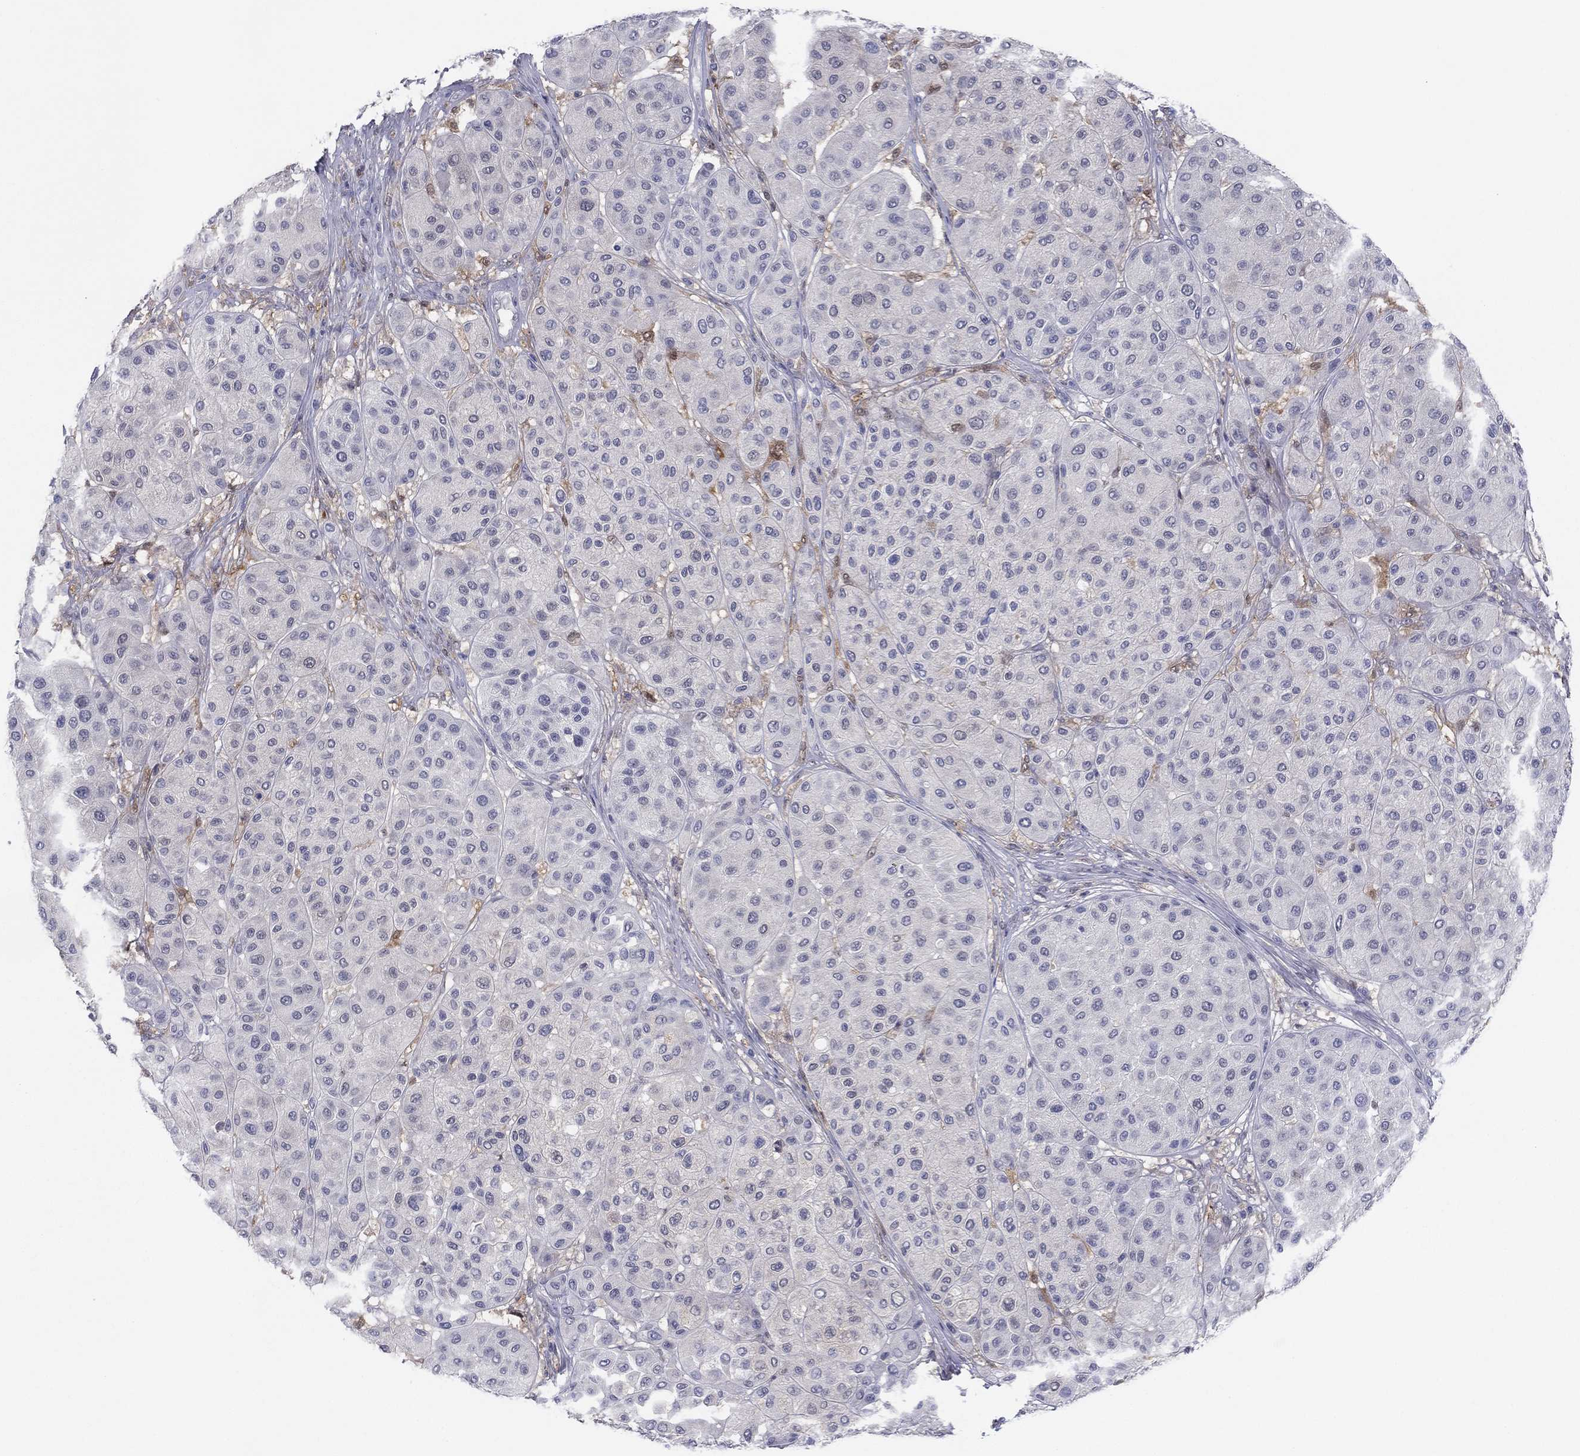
{"staining": {"intensity": "negative", "quantity": "none", "location": "none"}, "tissue": "melanoma", "cell_type": "Tumor cells", "image_type": "cancer", "snomed": [{"axis": "morphology", "description": "Malignant melanoma, Metastatic site"}, {"axis": "topography", "description": "Smooth muscle"}], "caption": "Melanoma was stained to show a protein in brown. There is no significant staining in tumor cells.", "gene": "PDXK", "patient": {"sex": "male", "age": 41}}